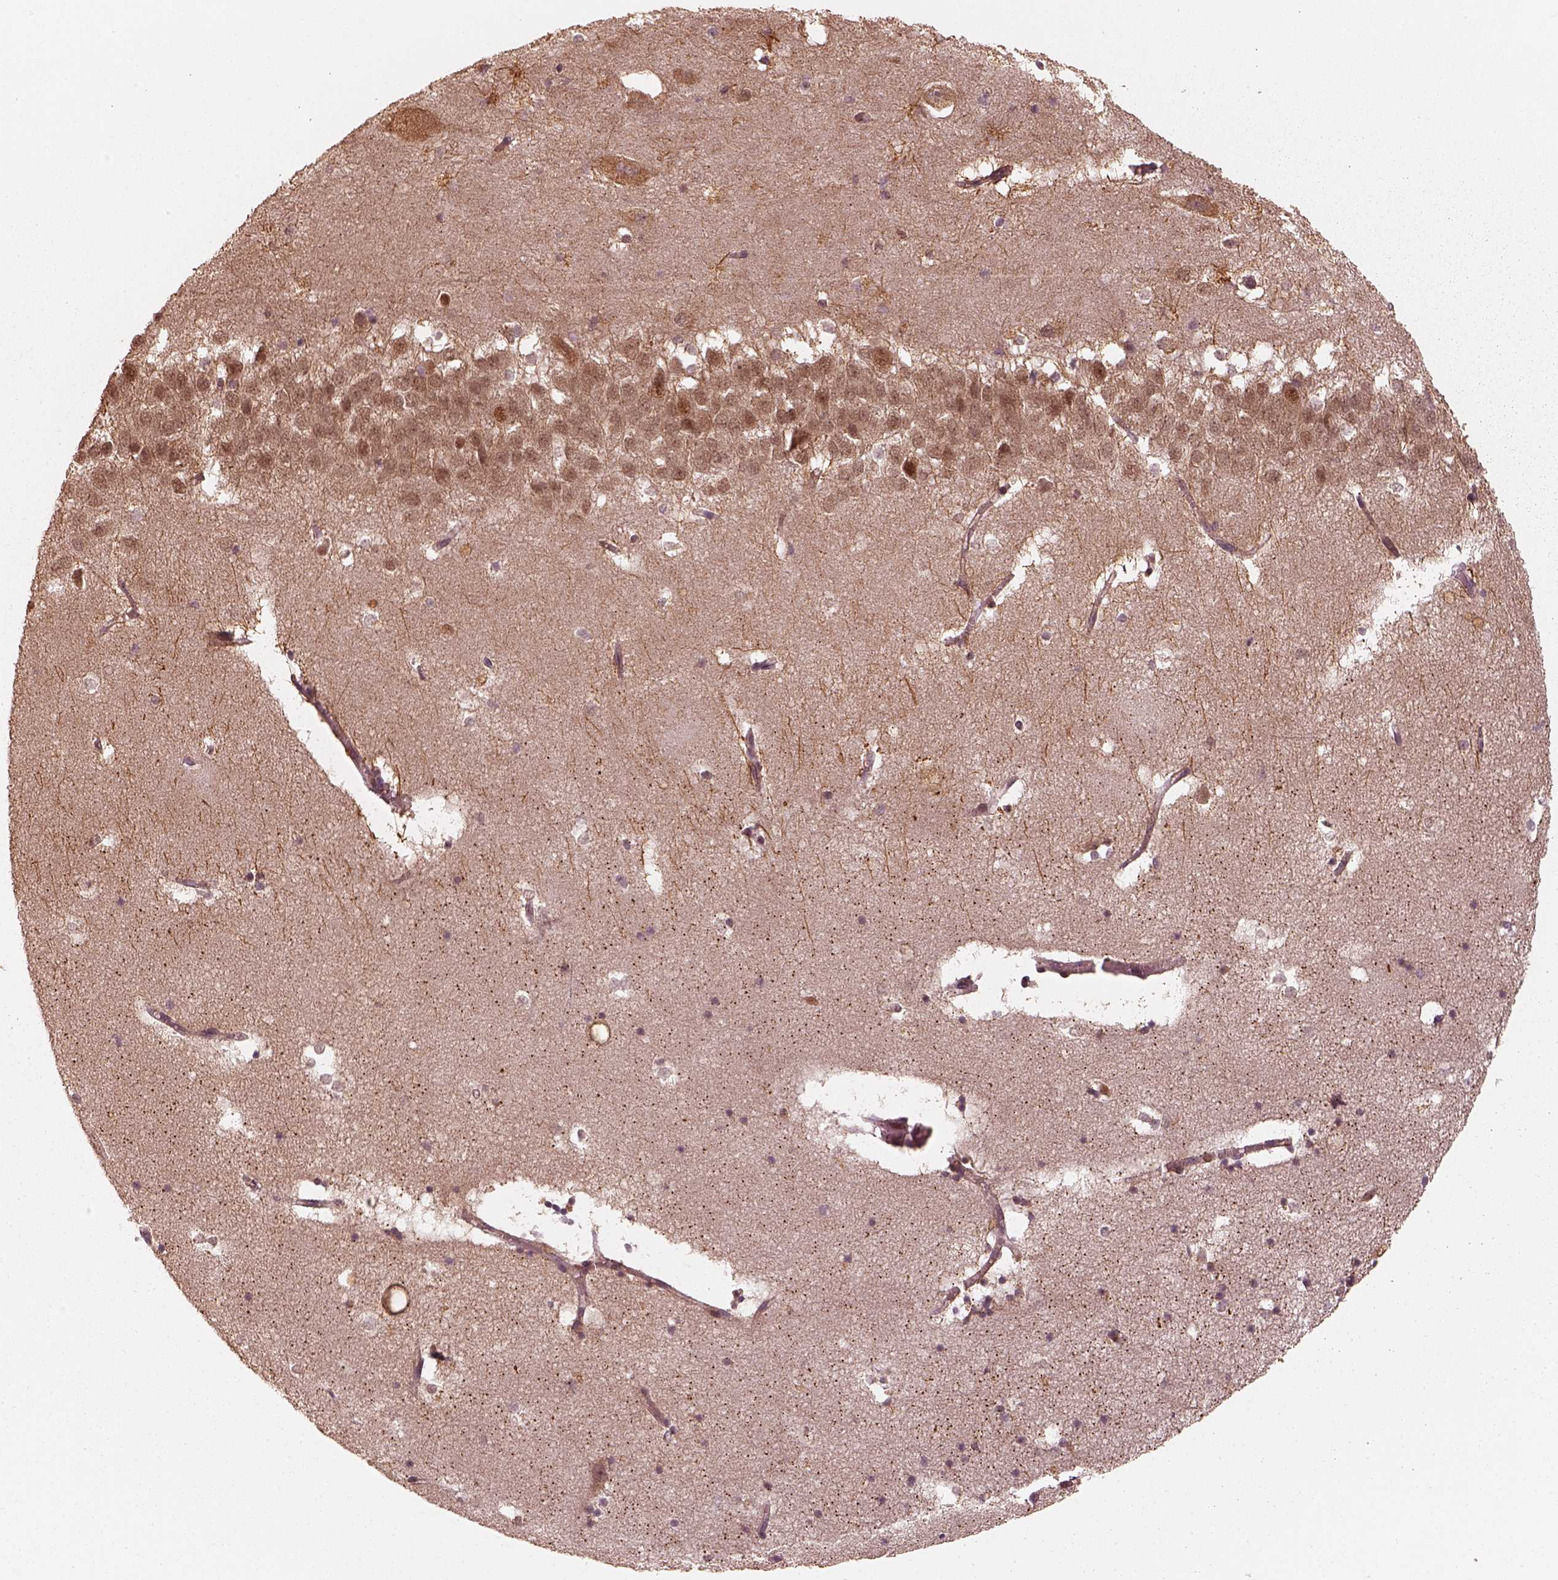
{"staining": {"intensity": "moderate", "quantity": "<25%", "location": "cytoplasmic/membranous"}, "tissue": "hippocampus", "cell_type": "Glial cells", "image_type": "normal", "snomed": [{"axis": "morphology", "description": "Normal tissue, NOS"}, {"axis": "topography", "description": "Hippocampus"}], "caption": "Immunohistochemistry (IHC) of unremarkable human hippocampus demonstrates low levels of moderate cytoplasmic/membranous staining in approximately <25% of glial cells. (DAB (3,3'-diaminobenzidine) IHC, brown staining for protein, blue staining for nuclei).", "gene": "DNAJC25", "patient": {"sex": "male", "age": 58}}